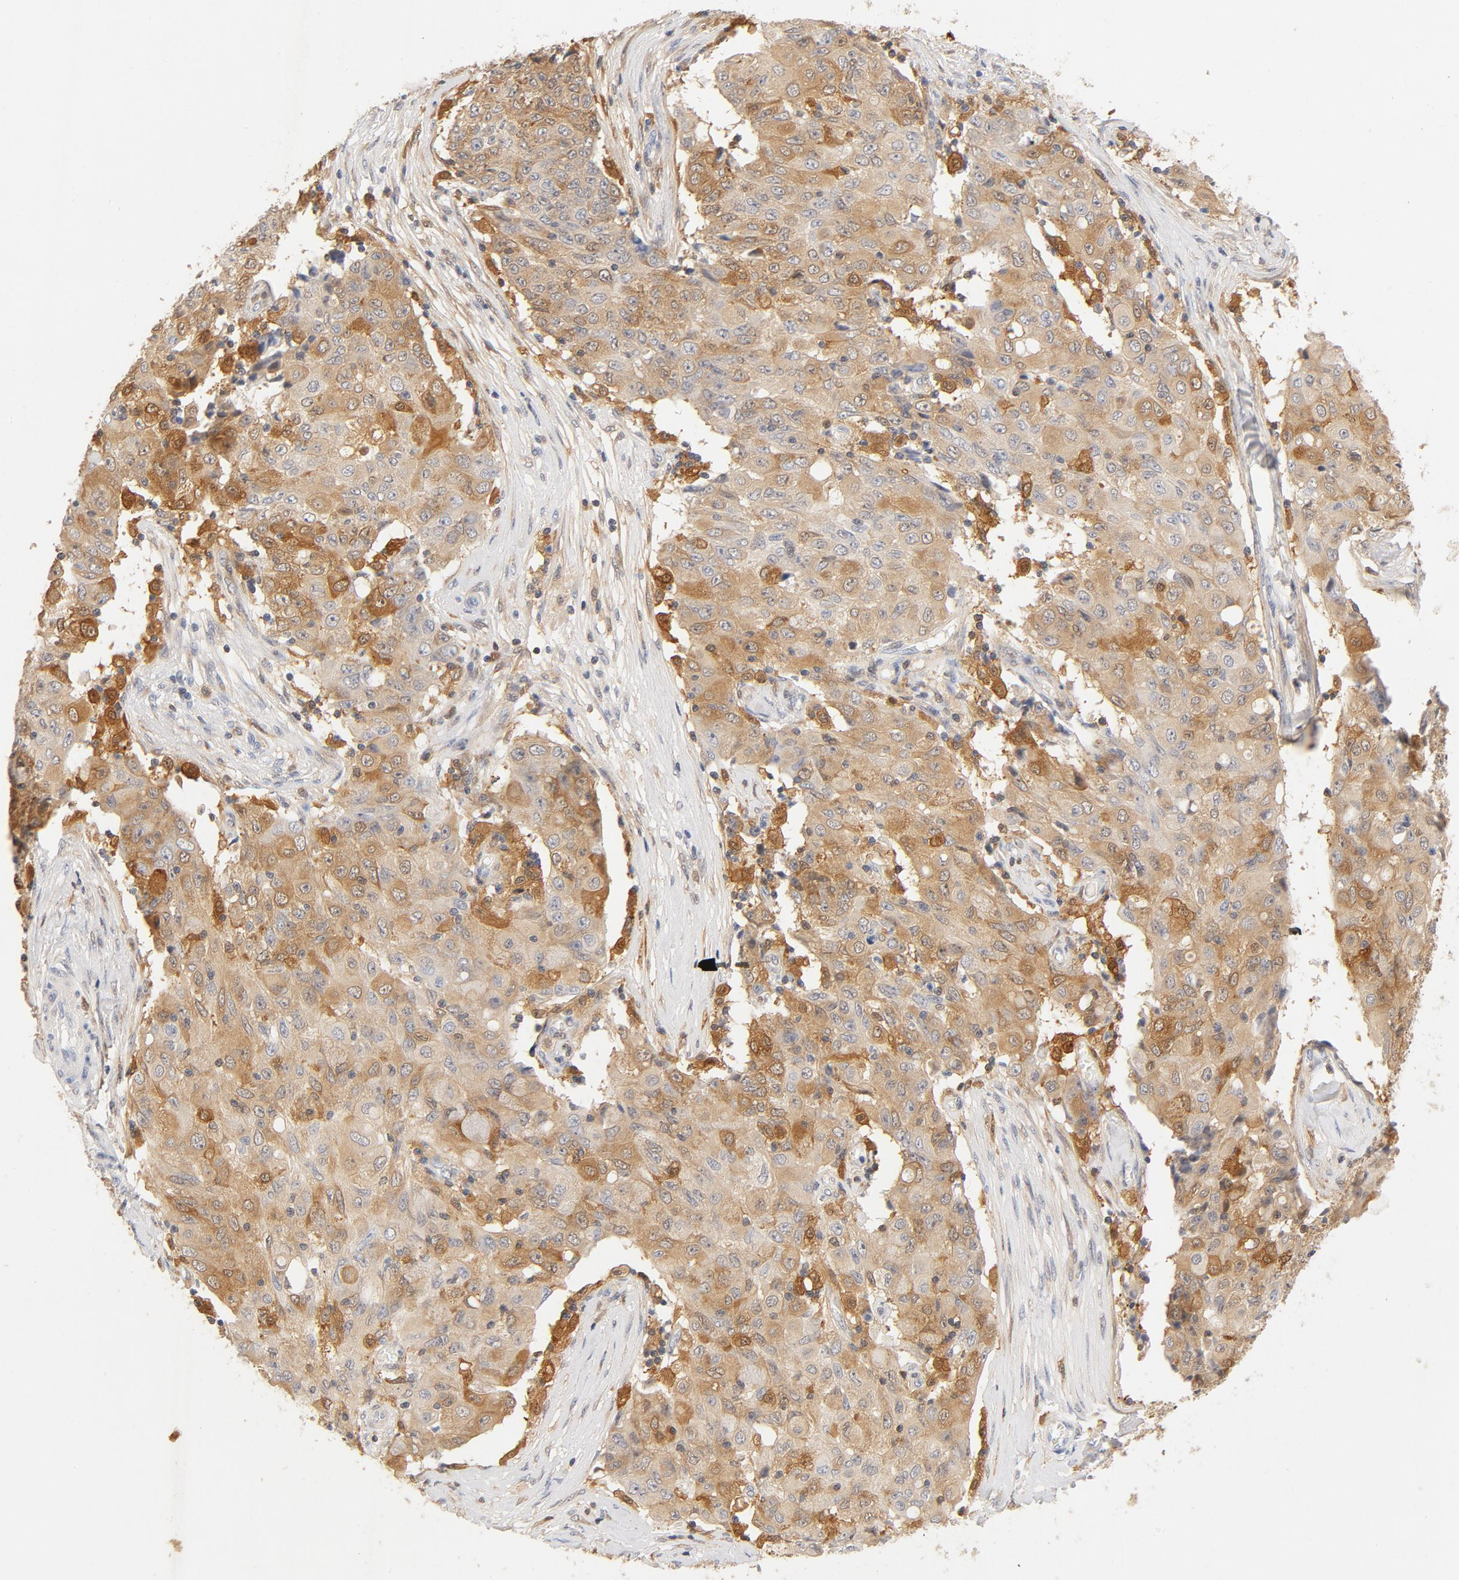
{"staining": {"intensity": "moderate", "quantity": "25%-75%", "location": "cytoplasmic/membranous"}, "tissue": "ovarian cancer", "cell_type": "Tumor cells", "image_type": "cancer", "snomed": [{"axis": "morphology", "description": "Carcinoma, endometroid"}, {"axis": "topography", "description": "Ovary"}], "caption": "This is a histology image of IHC staining of ovarian endometroid carcinoma, which shows moderate staining in the cytoplasmic/membranous of tumor cells.", "gene": "STAT1", "patient": {"sex": "female", "age": 42}}